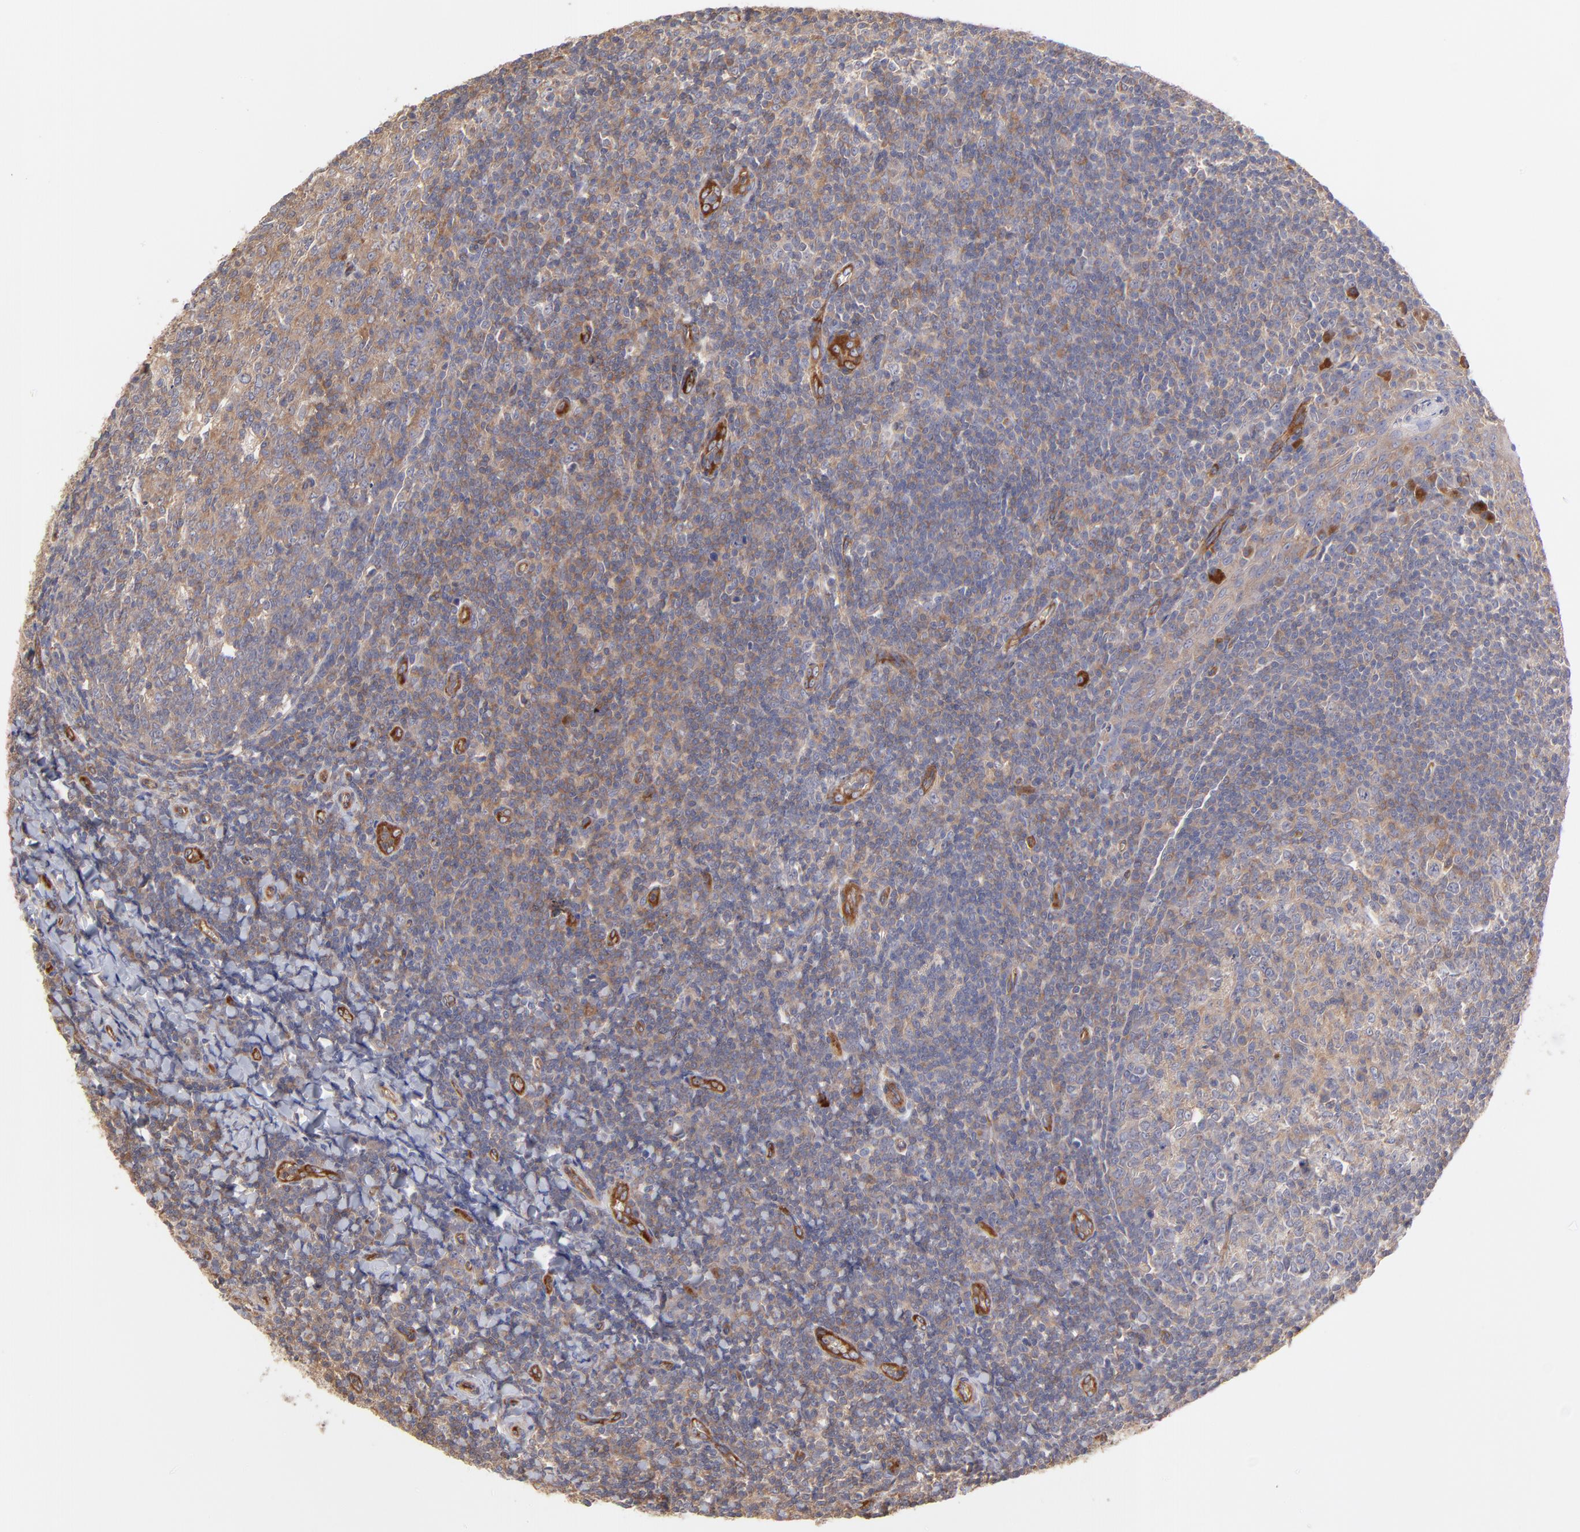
{"staining": {"intensity": "weak", "quantity": "25%-75%", "location": "cytoplasmic/membranous"}, "tissue": "tonsil", "cell_type": "Germinal center cells", "image_type": "normal", "snomed": [{"axis": "morphology", "description": "Normal tissue, NOS"}, {"axis": "topography", "description": "Tonsil"}], "caption": "Germinal center cells display weak cytoplasmic/membranous positivity in approximately 25%-75% of cells in unremarkable tonsil.", "gene": "ASB7", "patient": {"sex": "male", "age": 31}}